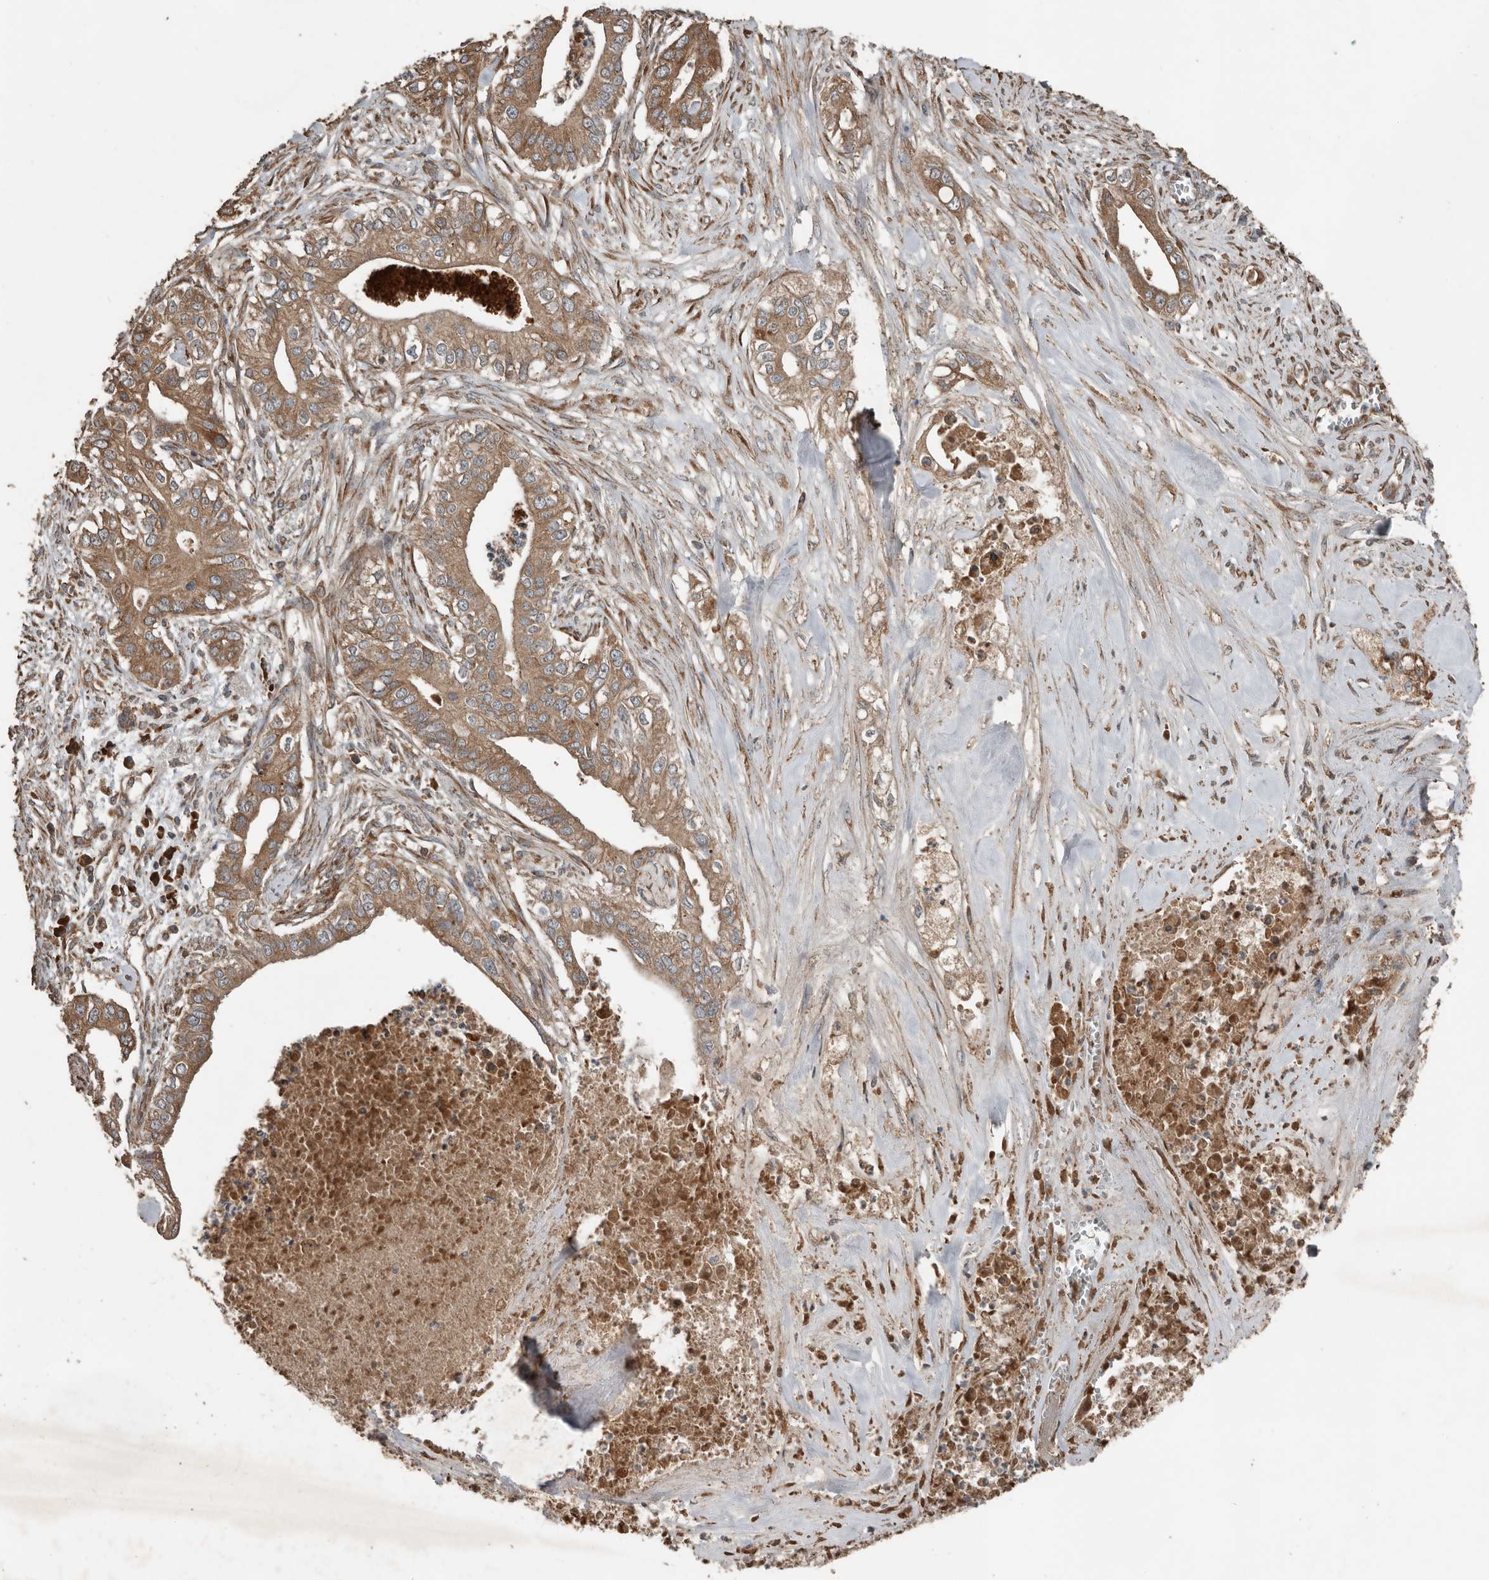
{"staining": {"intensity": "moderate", "quantity": ">75%", "location": "cytoplasmic/membranous"}, "tissue": "pancreatic cancer", "cell_type": "Tumor cells", "image_type": "cancer", "snomed": [{"axis": "morphology", "description": "Adenocarcinoma, NOS"}, {"axis": "topography", "description": "Pancreas"}], "caption": "Pancreatic adenocarcinoma stained with DAB immunohistochemistry exhibits medium levels of moderate cytoplasmic/membranous expression in approximately >75% of tumor cells. The staining was performed using DAB to visualize the protein expression in brown, while the nuclei were stained in blue with hematoxylin (Magnification: 20x).", "gene": "RNF207", "patient": {"sex": "female", "age": 78}}